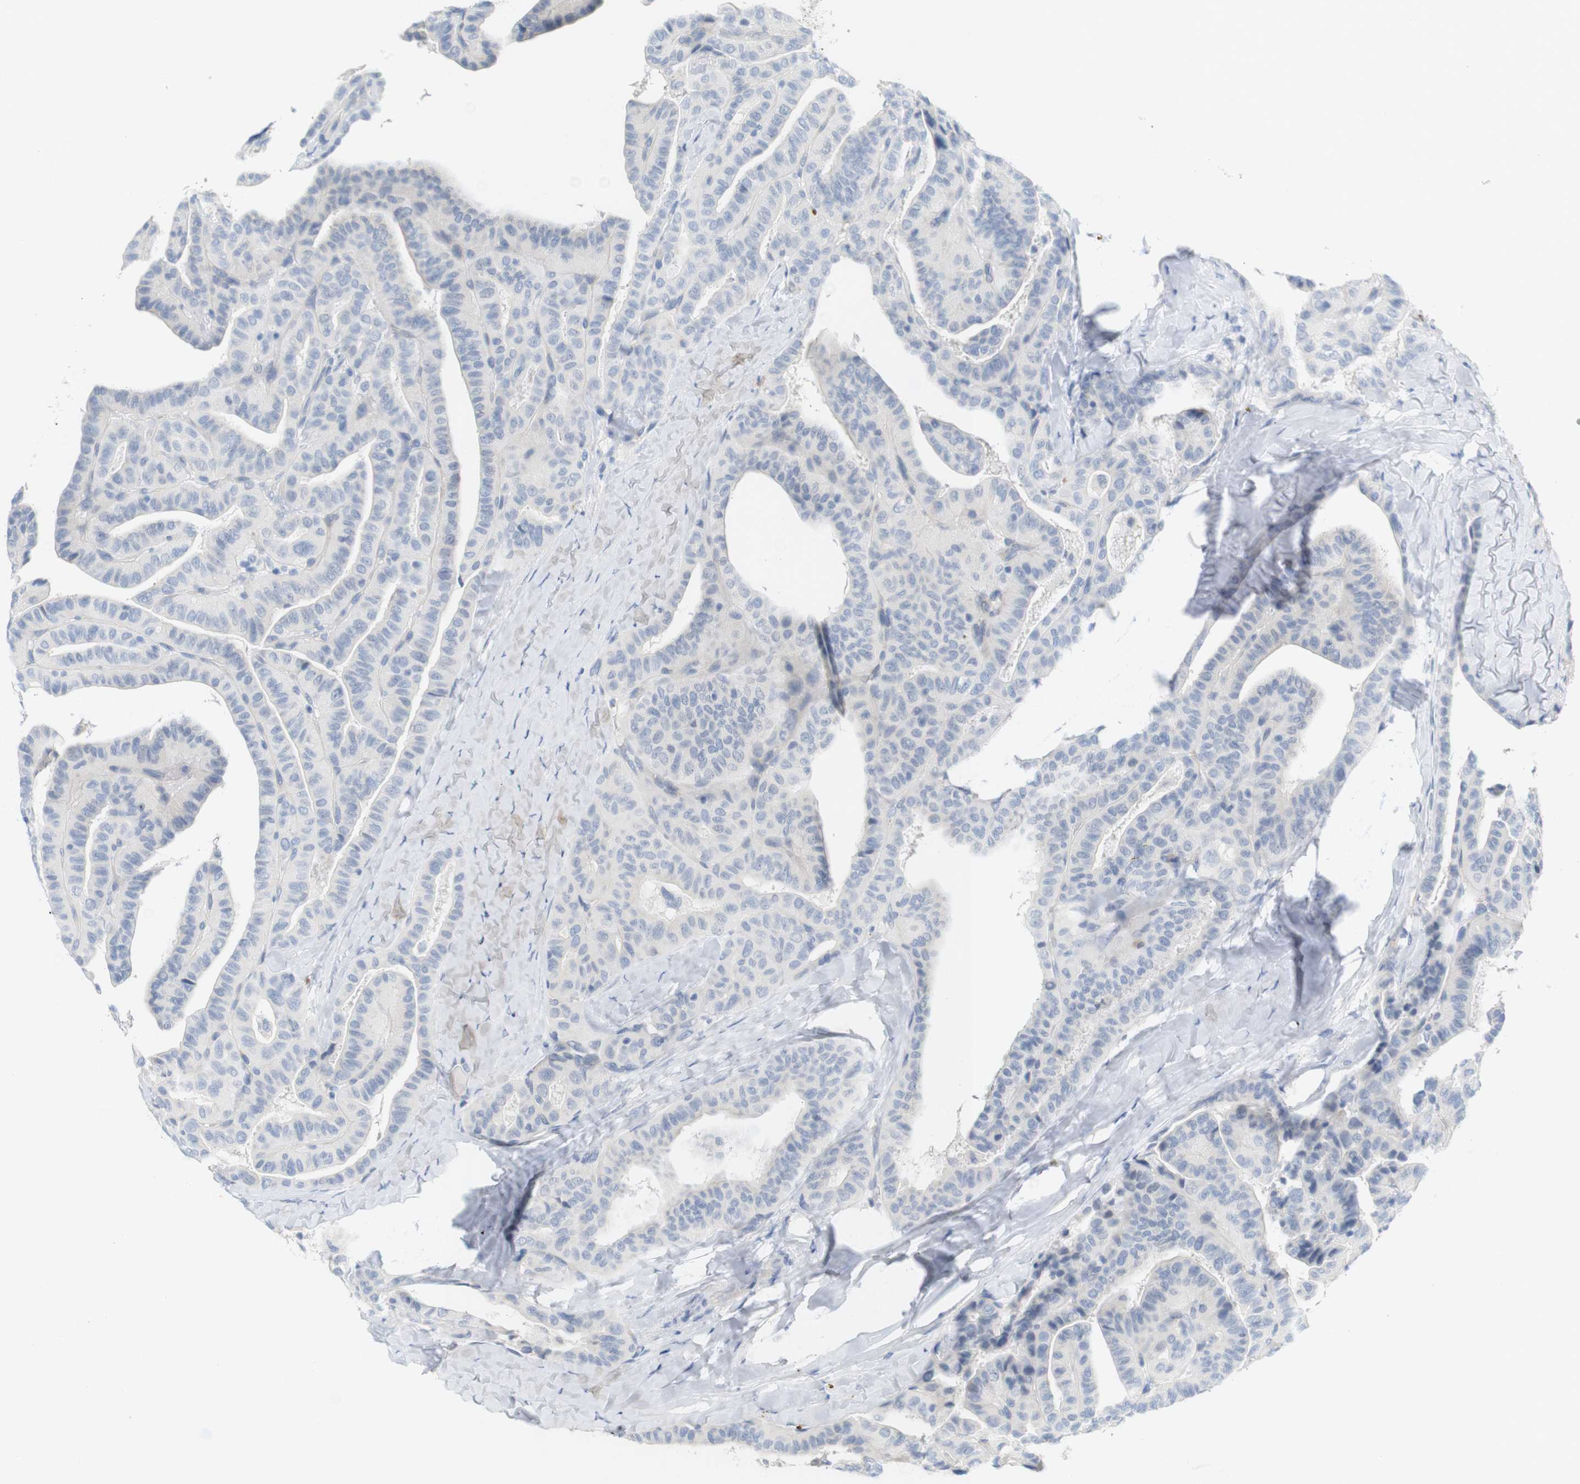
{"staining": {"intensity": "negative", "quantity": "none", "location": "none"}, "tissue": "thyroid cancer", "cell_type": "Tumor cells", "image_type": "cancer", "snomed": [{"axis": "morphology", "description": "Papillary adenocarcinoma, NOS"}, {"axis": "topography", "description": "Thyroid gland"}], "caption": "Thyroid papillary adenocarcinoma was stained to show a protein in brown. There is no significant expression in tumor cells.", "gene": "RGS9", "patient": {"sex": "male", "age": 77}}